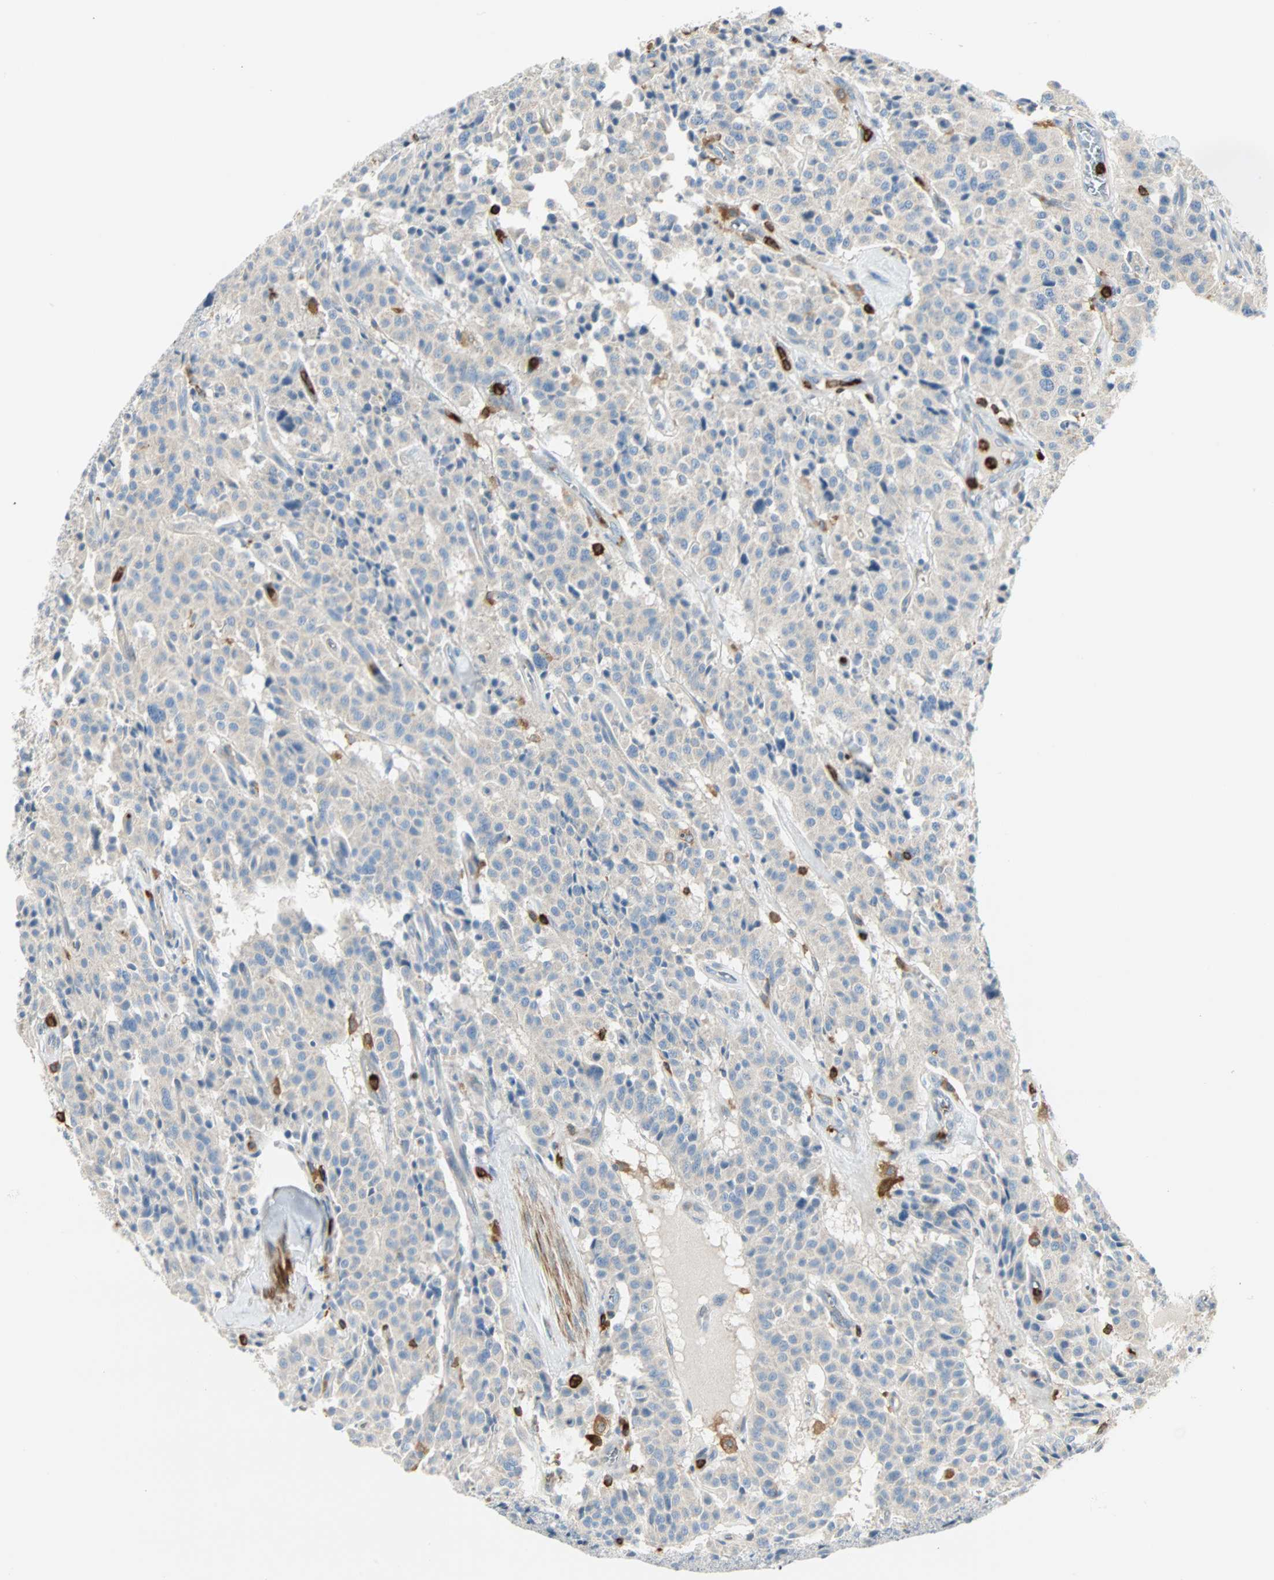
{"staining": {"intensity": "negative", "quantity": "none", "location": "none"}, "tissue": "carcinoid", "cell_type": "Tumor cells", "image_type": "cancer", "snomed": [{"axis": "morphology", "description": "Carcinoid, malignant, NOS"}, {"axis": "topography", "description": "Lung"}], "caption": "Tumor cells are negative for protein expression in human carcinoid.", "gene": "FMNL1", "patient": {"sex": "male", "age": 30}}